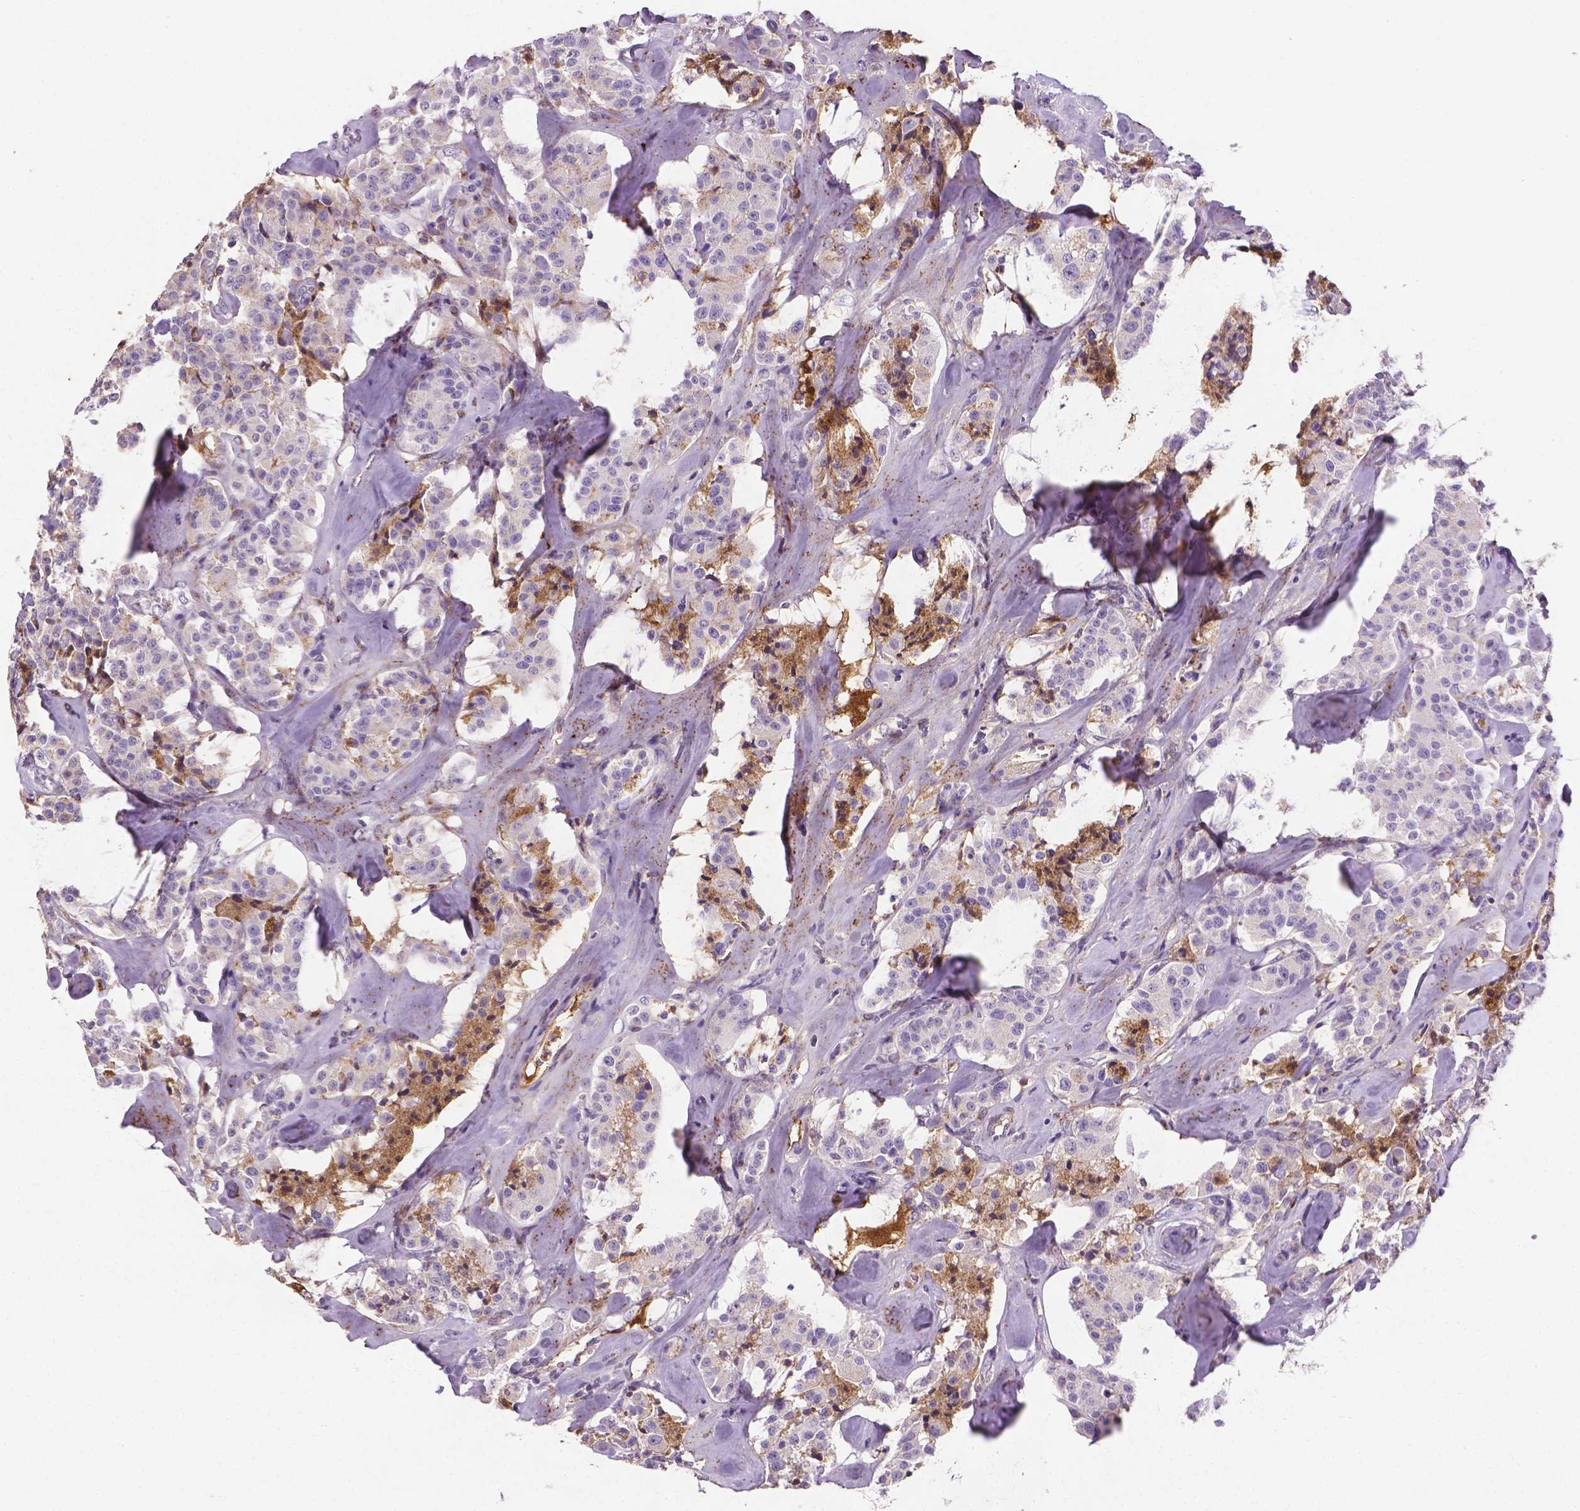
{"staining": {"intensity": "negative", "quantity": "none", "location": "none"}, "tissue": "carcinoid", "cell_type": "Tumor cells", "image_type": "cancer", "snomed": [{"axis": "morphology", "description": "Carcinoid, malignant, NOS"}, {"axis": "topography", "description": "Pancreas"}], "caption": "This is a micrograph of IHC staining of carcinoid, which shows no expression in tumor cells.", "gene": "APOE", "patient": {"sex": "male", "age": 41}}